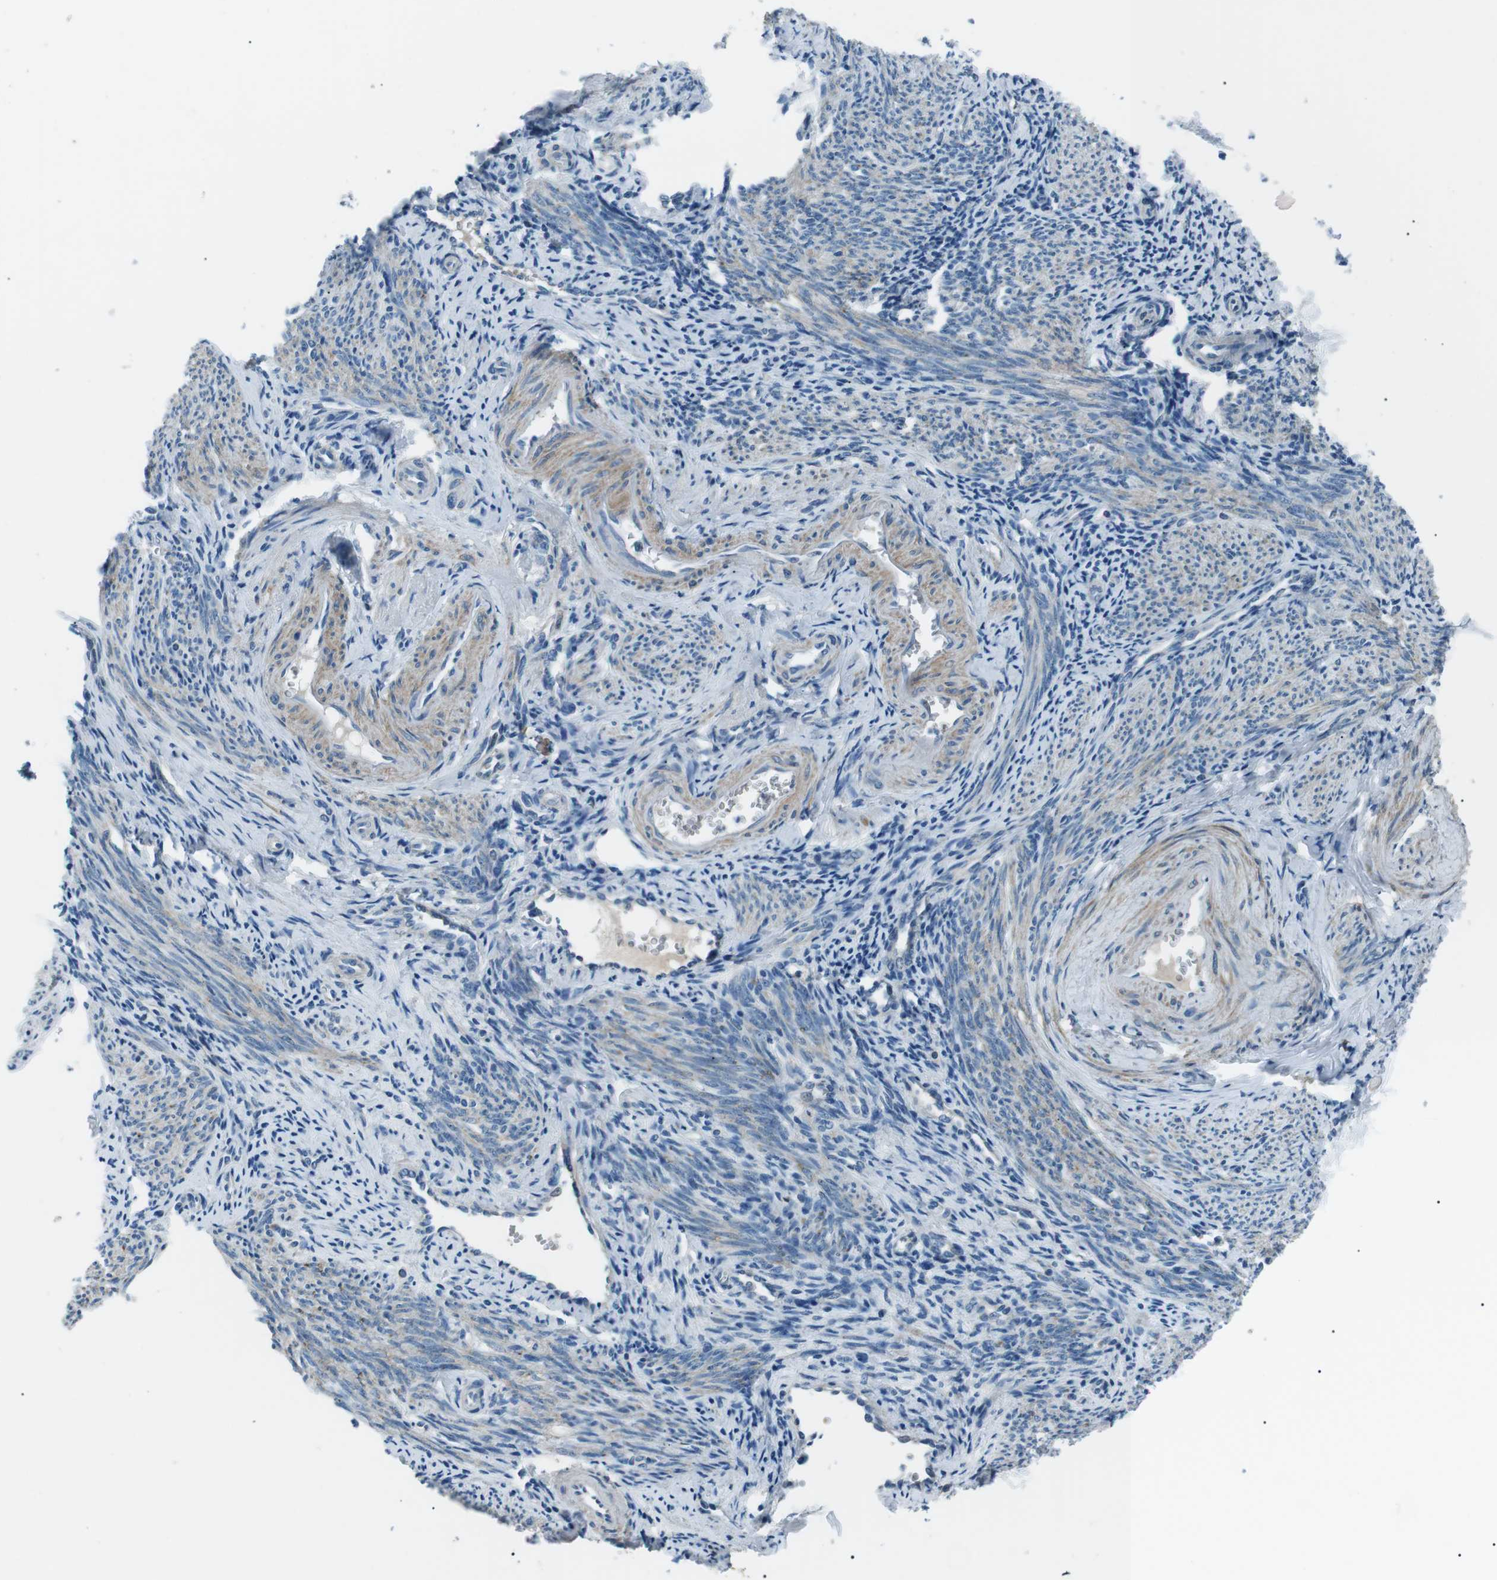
{"staining": {"intensity": "negative", "quantity": "none", "location": "none"}, "tissue": "endometrium", "cell_type": "Cells in endometrial stroma", "image_type": "normal", "snomed": [{"axis": "morphology", "description": "Normal tissue, NOS"}, {"axis": "topography", "description": "Endometrium"}], "caption": "This is an immunohistochemistry histopathology image of normal human endometrium. There is no staining in cells in endometrial stroma.", "gene": "ST6GAL1", "patient": {"sex": "female", "age": 50}}